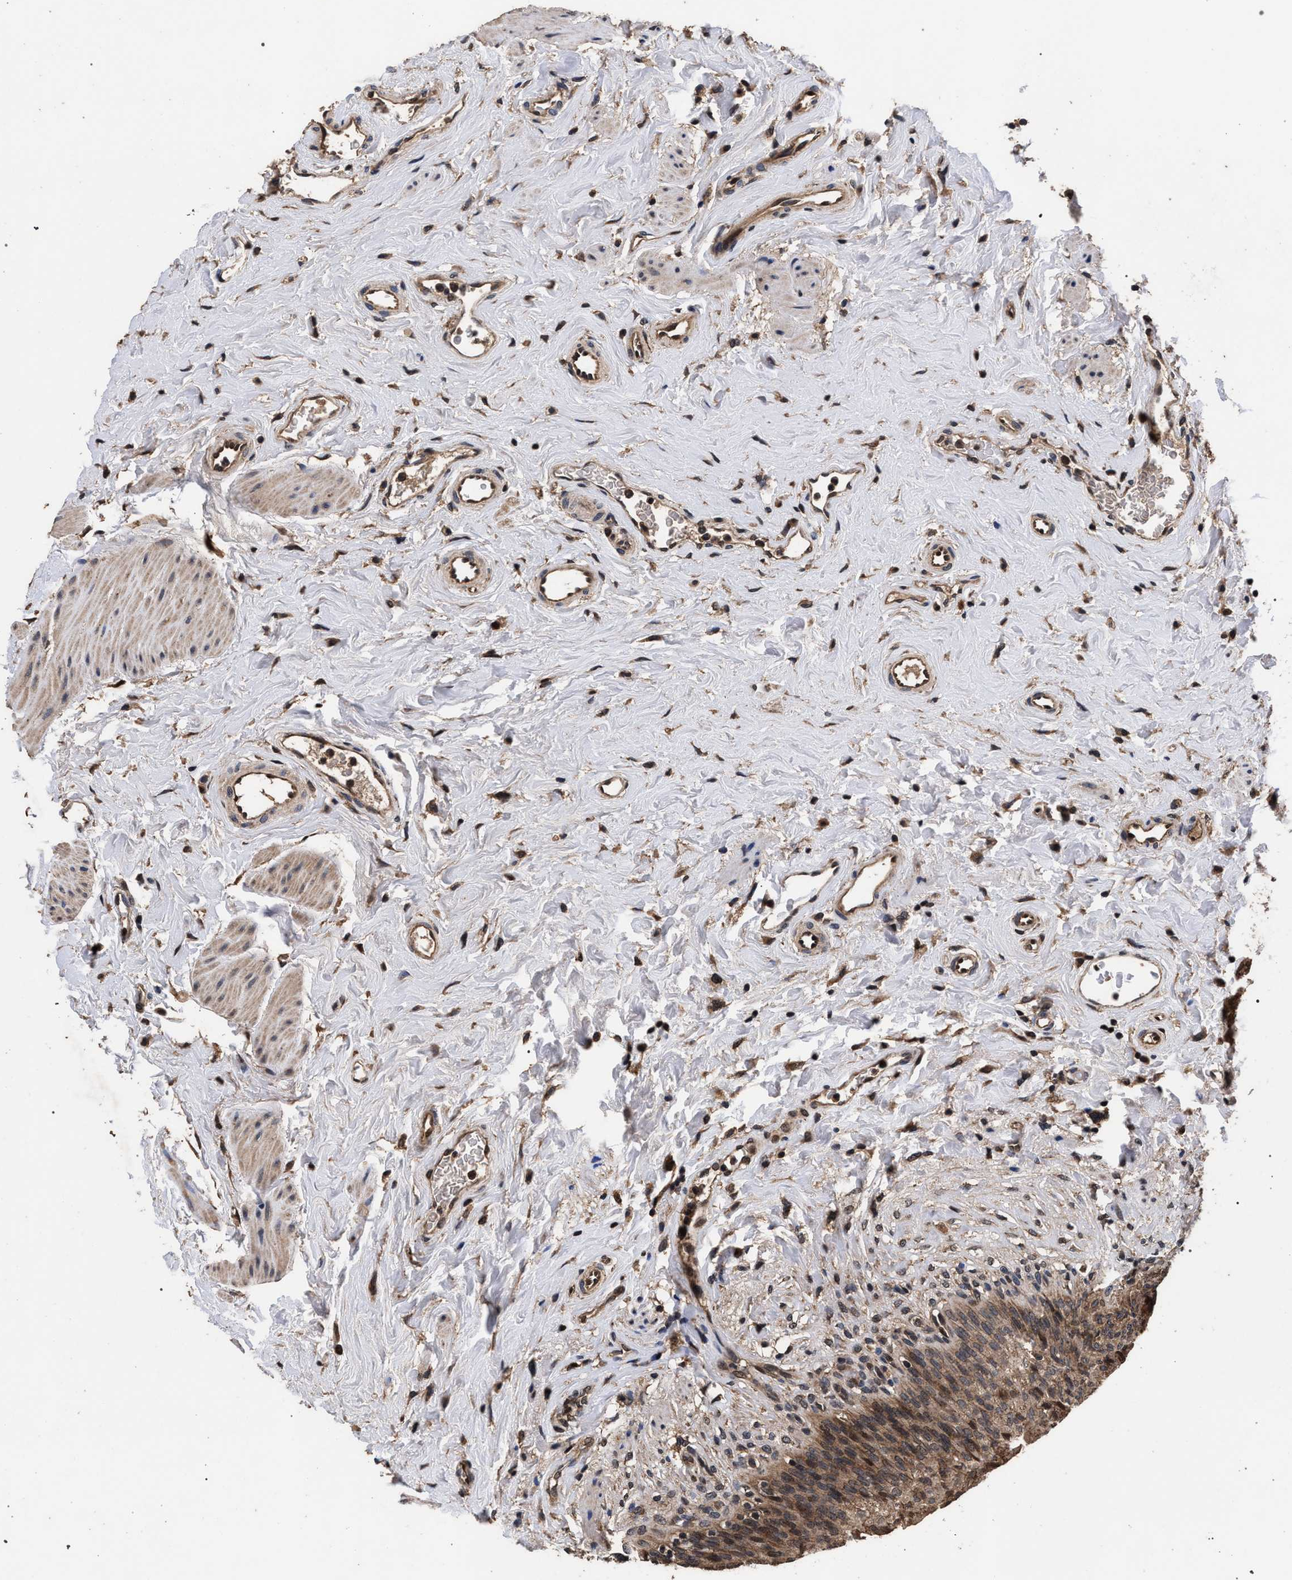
{"staining": {"intensity": "moderate", "quantity": ">75%", "location": "cytoplasmic/membranous,nuclear"}, "tissue": "urinary bladder", "cell_type": "Urothelial cells", "image_type": "normal", "snomed": [{"axis": "morphology", "description": "Normal tissue, NOS"}, {"axis": "topography", "description": "Urinary bladder"}], "caption": "Immunohistochemical staining of unremarkable urinary bladder shows medium levels of moderate cytoplasmic/membranous,nuclear expression in about >75% of urothelial cells. The staining was performed using DAB (3,3'-diaminobenzidine), with brown indicating positive protein expression. Nuclei are stained blue with hematoxylin.", "gene": "ACOX1", "patient": {"sex": "female", "age": 79}}